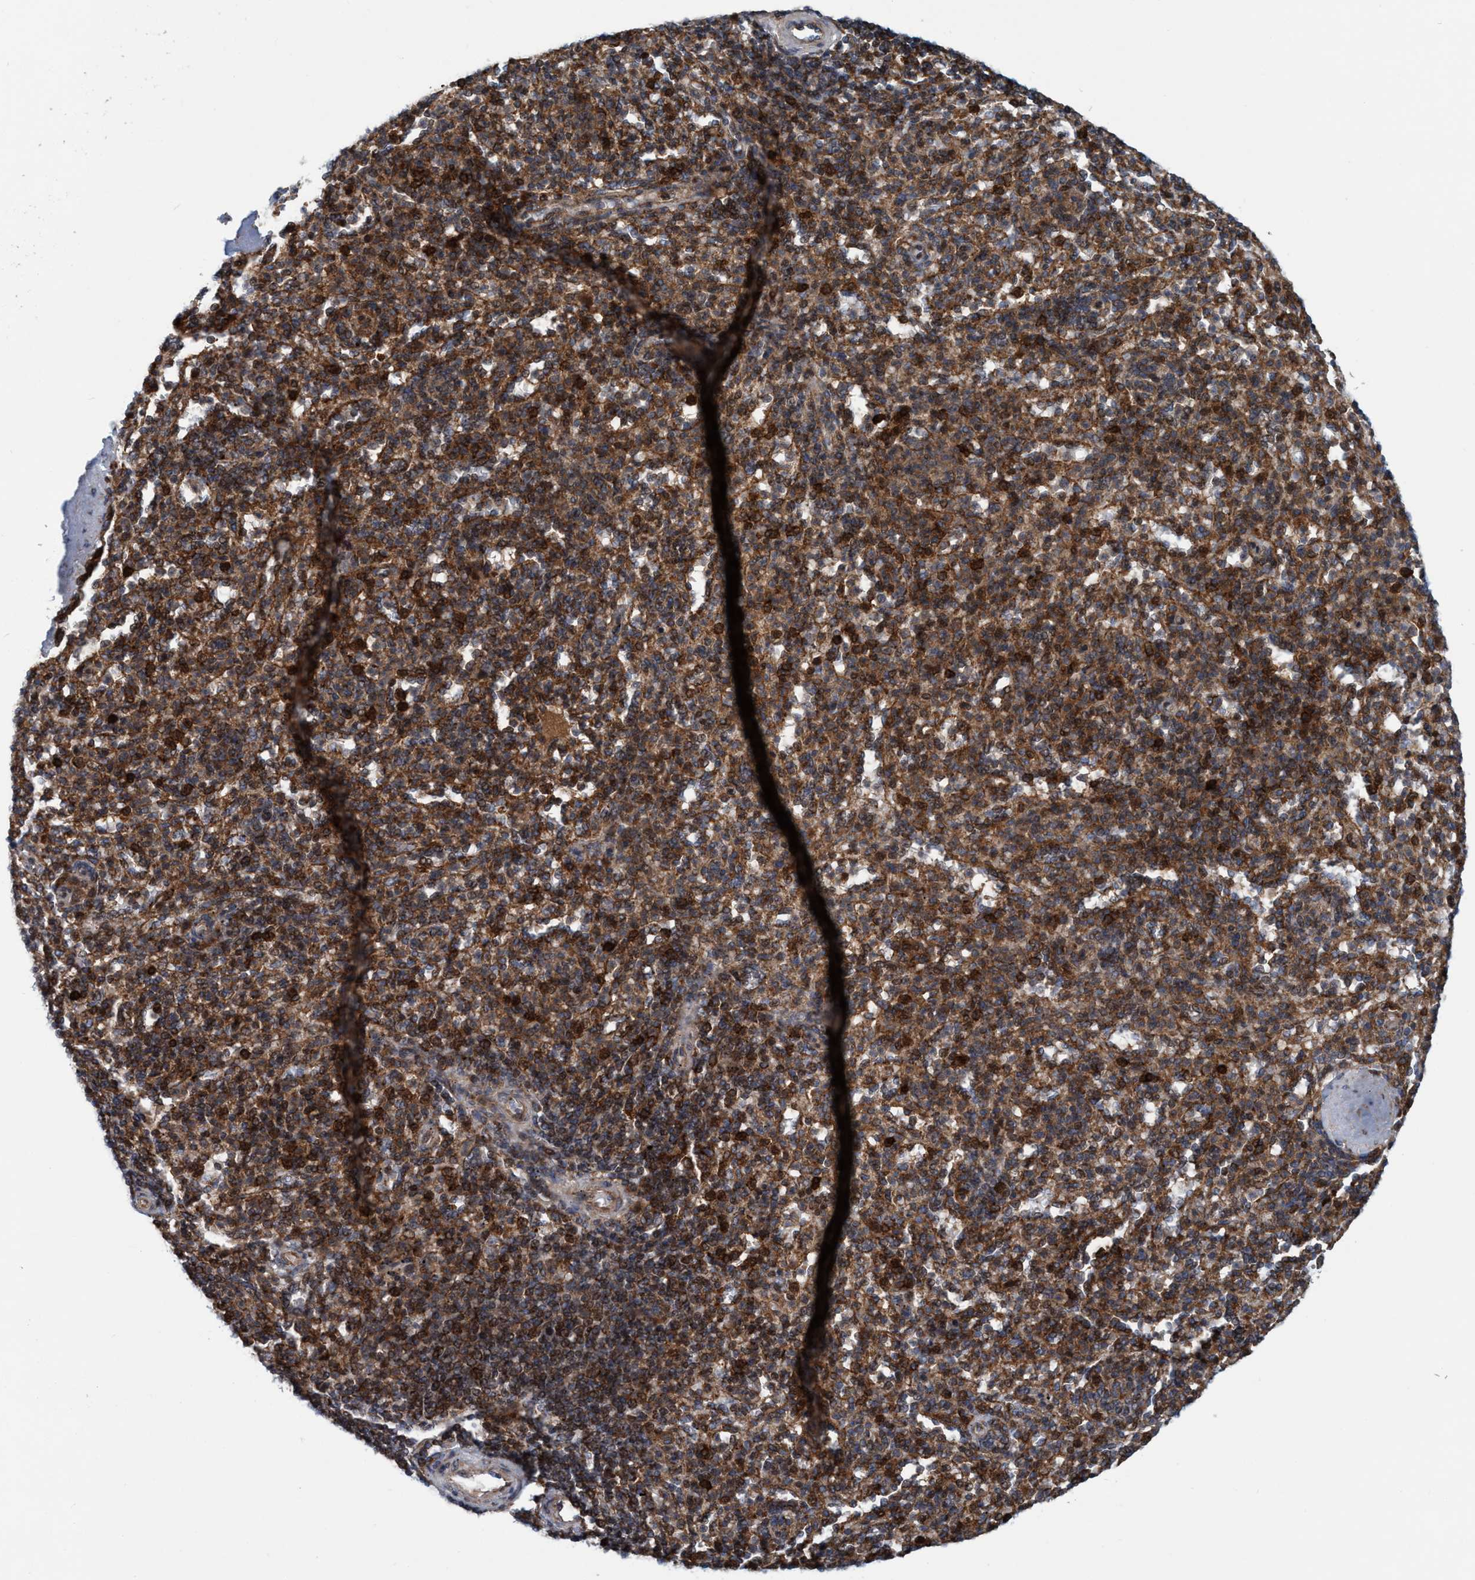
{"staining": {"intensity": "moderate", "quantity": ">75%", "location": "cytoplasmic/membranous"}, "tissue": "spleen", "cell_type": "Cells in red pulp", "image_type": "normal", "snomed": [{"axis": "morphology", "description": "Normal tissue, NOS"}, {"axis": "topography", "description": "Spleen"}], "caption": "This is a micrograph of immunohistochemistry staining of benign spleen, which shows moderate expression in the cytoplasmic/membranous of cells in red pulp.", "gene": "SLC16A3", "patient": {"sex": "male", "age": 36}}